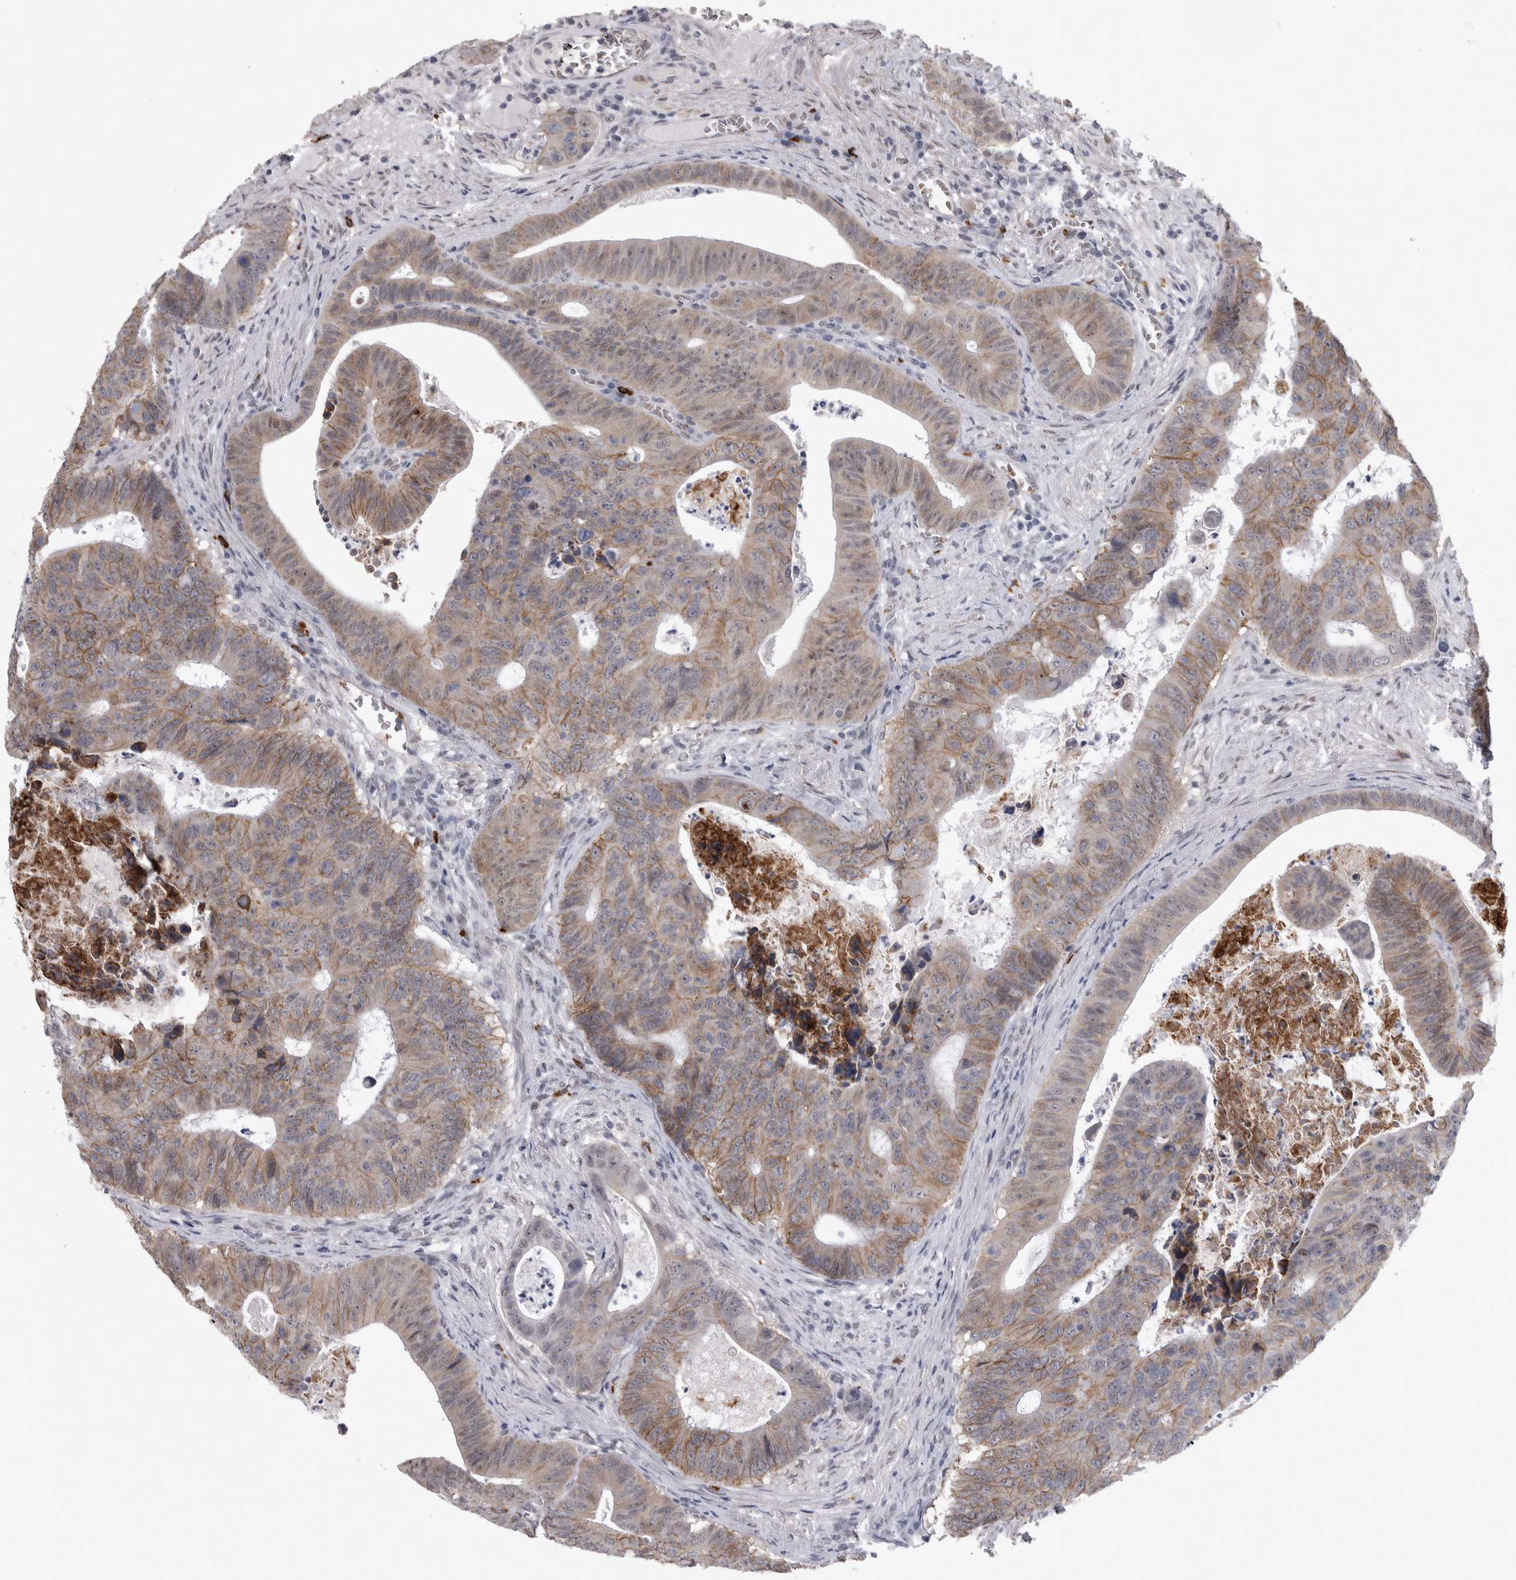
{"staining": {"intensity": "moderate", "quantity": "25%-75%", "location": "cytoplasmic/membranous"}, "tissue": "colorectal cancer", "cell_type": "Tumor cells", "image_type": "cancer", "snomed": [{"axis": "morphology", "description": "Adenocarcinoma, NOS"}, {"axis": "topography", "description": "Colon"}], "caption": "This image exhibits colorectal adenocarcinoma stained with immunohistochemistry (IHC) to label a protein in brown. The cytoplasmic/membranous of tumor cells show moderate positivity for the protein. Nuclei are counter-stained blue.", "gene": "PEBP4", "patient": {"sex": "male", "age": 87}}